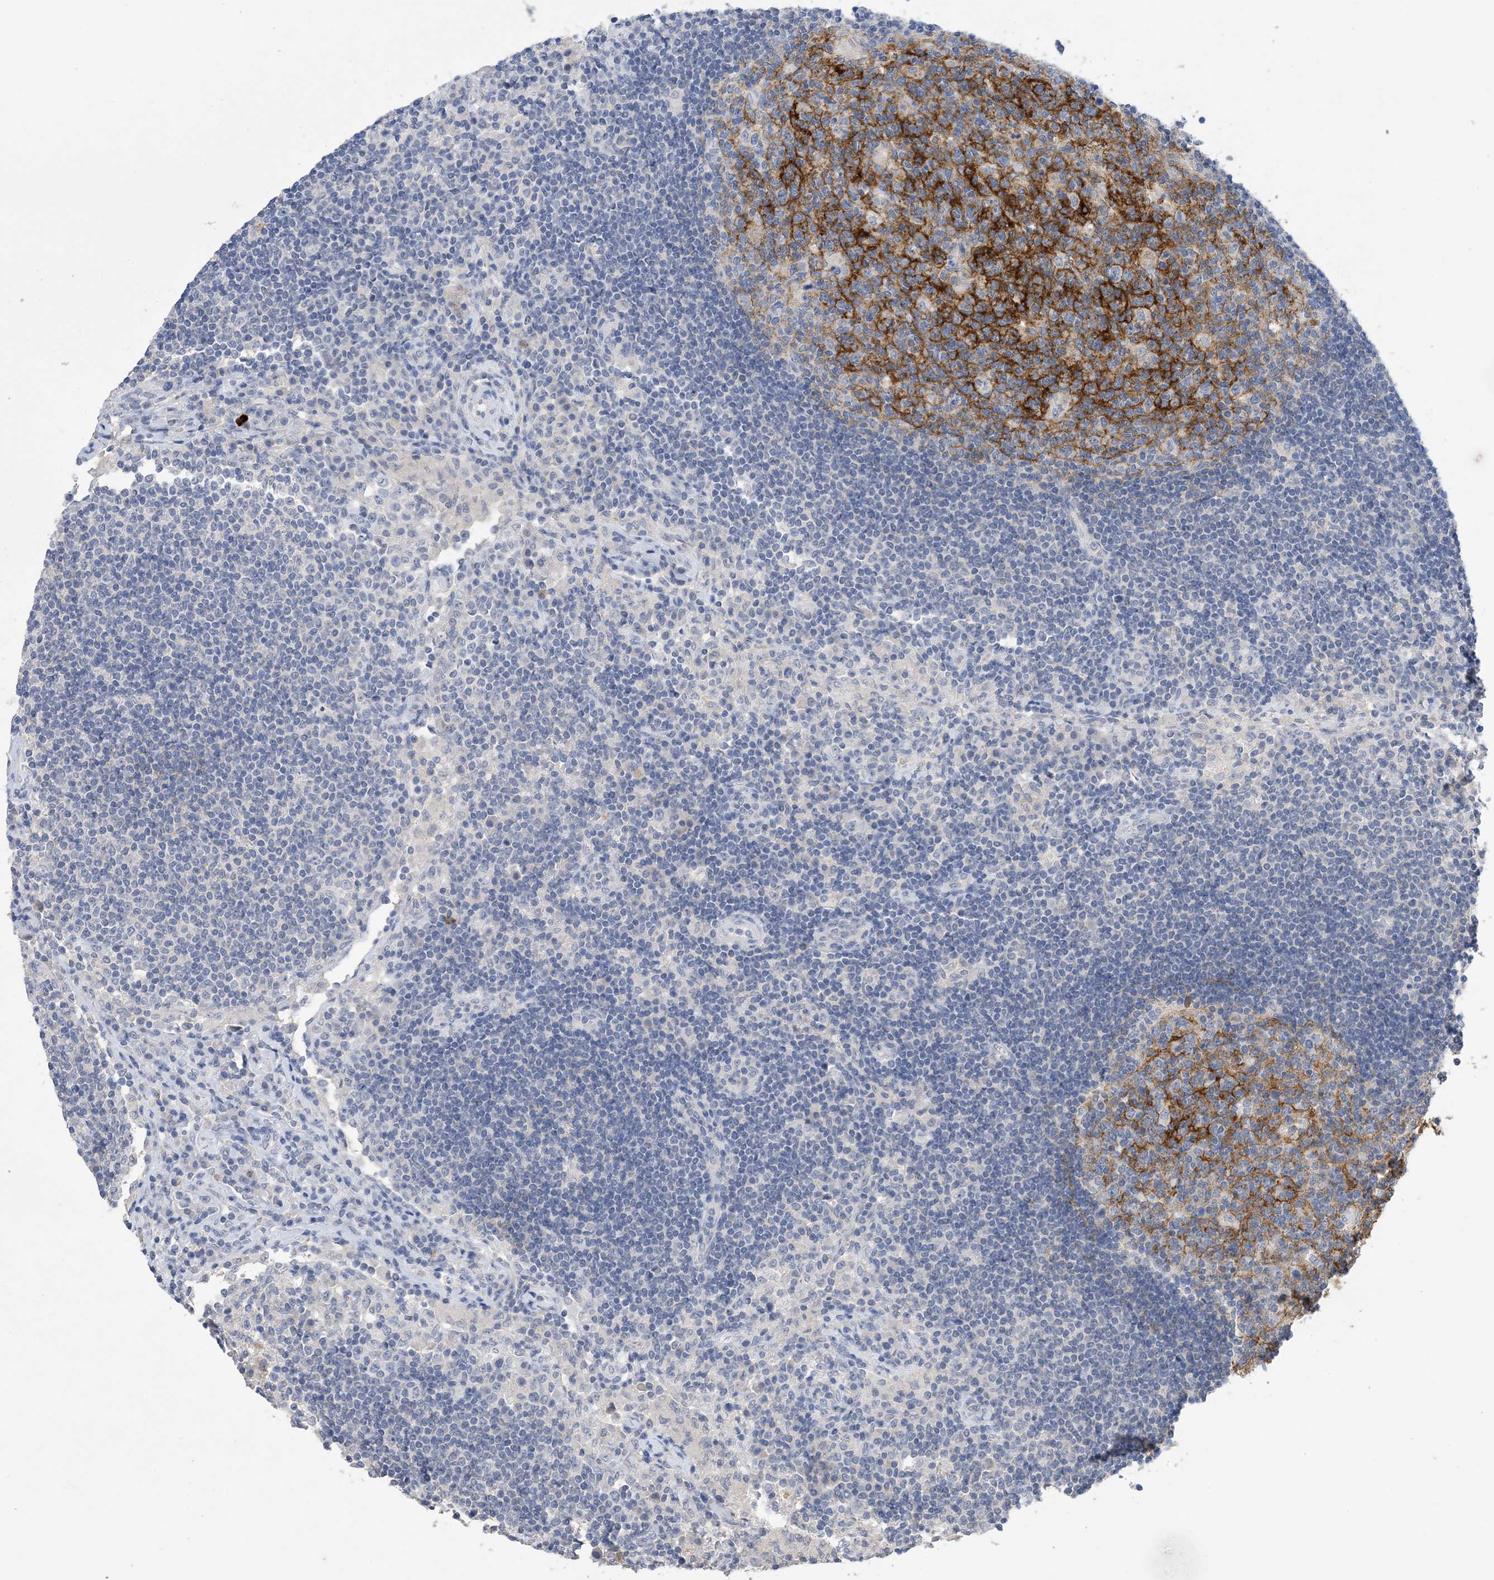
{"staining": {"intensity": "strong", "quantity": "25%-75%", "location": "cytoplasmic/membranous"}, "tissue": "lymph node", "cell_type": "Germinal center cells", "image_type": "normal", "snomed": [{"axis": "morphology", "description": "Normal tissue, NOS"}, {"axis": "topography", "description": "Lymph node"}], "caption": "Normal lymph node was stained to show a protein in brown. There is high levels of strong cytoplasmic/membranous expression in approximately 25%-75% of germinal center cells. (Stains: DAB (3,3'-diaminobenzidine) in brown, nuclei in blue, Microscopy: brightfield microscopy at high magnification).", "gene": "DSC3", "patient": {"sex": "female", "age": 53}}